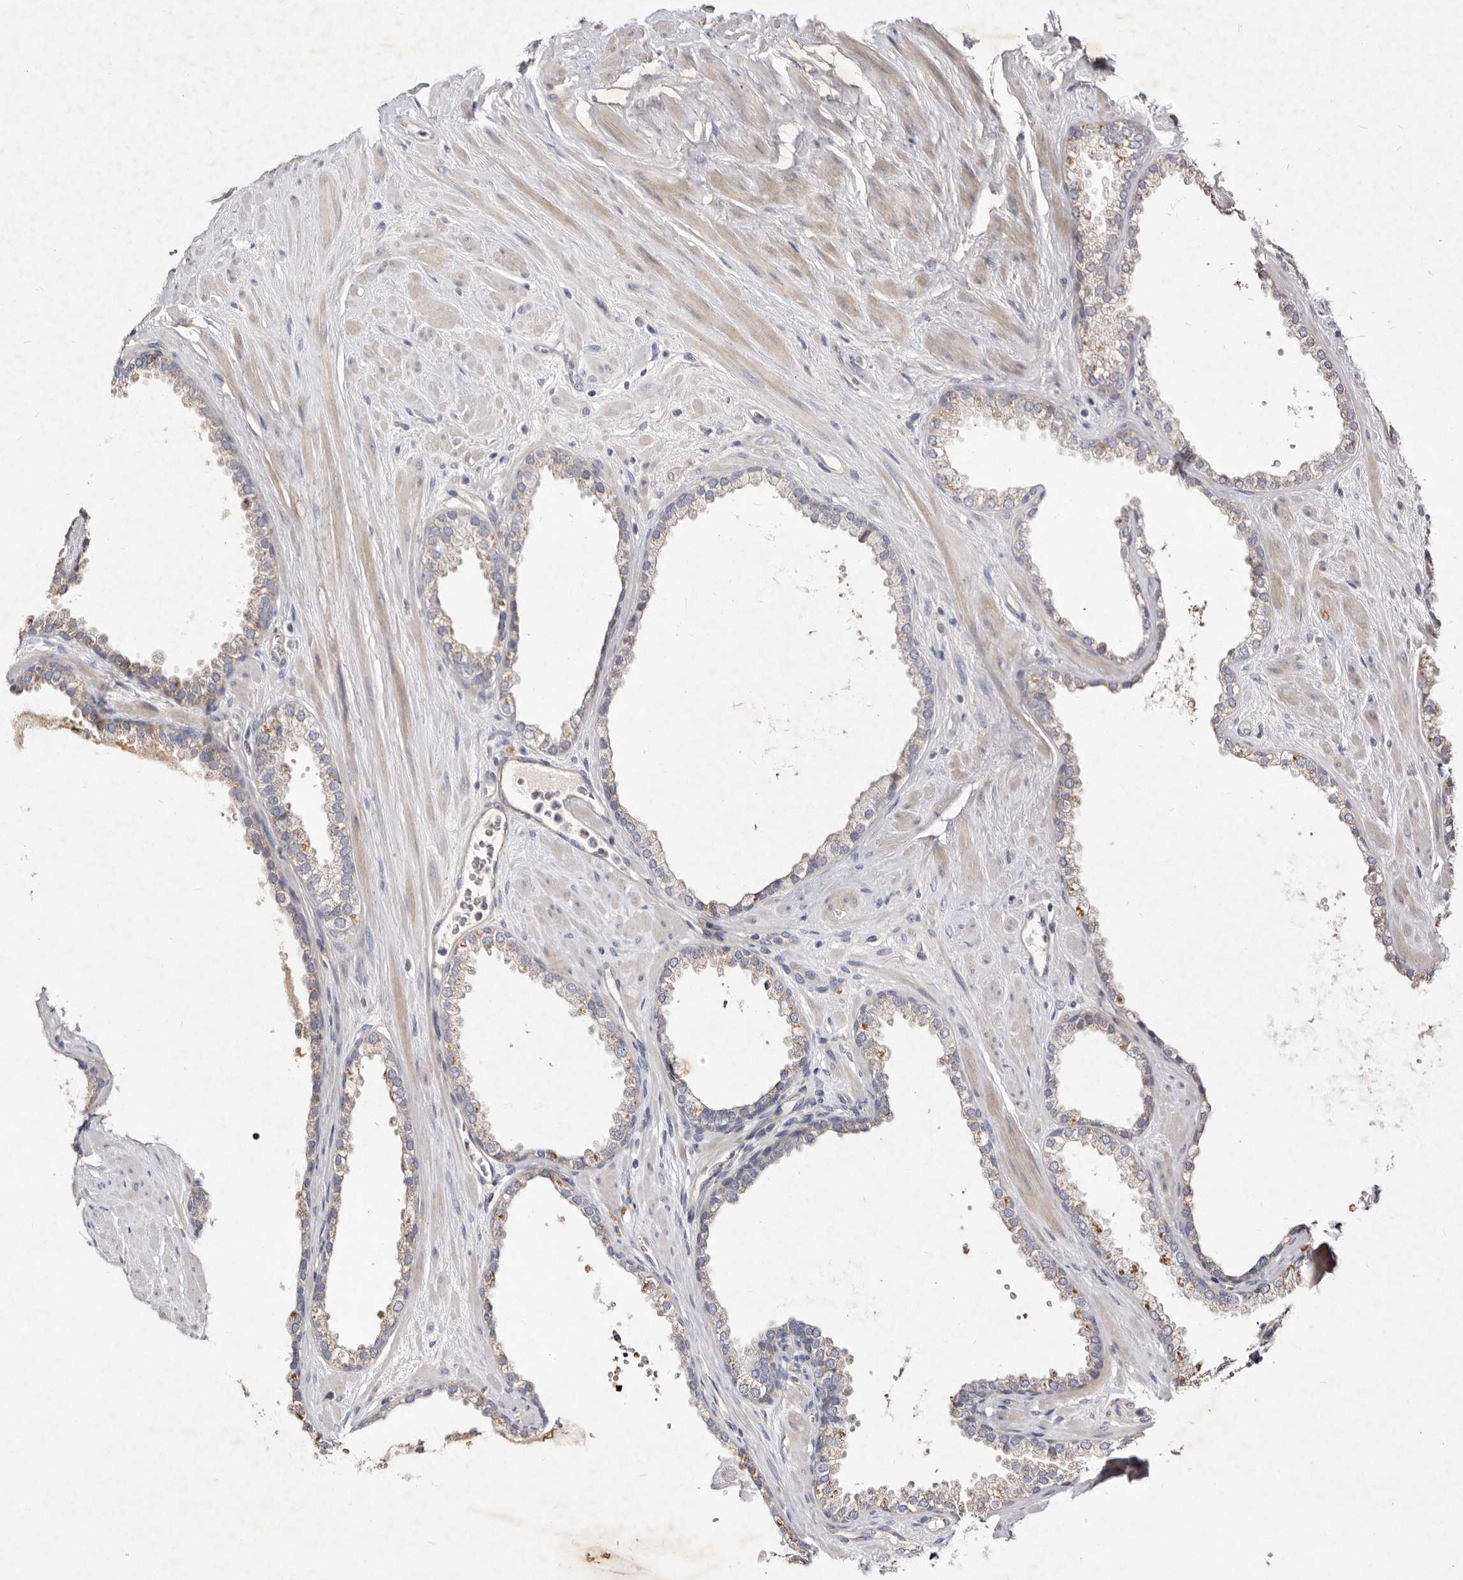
{"staining": {"intensity": "weak", "quantity": "<25%", "location": "cytoplasmic/membranous"}, "tissue": "prostate cancer", "cell_type": "Tumor cells", "image_type": "cancer", "snomed": [{"axis": "morphology", "description": "Adenocarcinoma, Low grade"}, {"axis": "topography", "description": "Prostate"}], "caption": "Tumor cells are negative for protein expression in human low-grade adenocarcinoma (prostate). (DAB (3,3'-diaminobenzidine) immunohistochemistry with hematoxylin counter stain).", "gene": "SLC25A20", "patient": {"sex": "male", "age": 62}}